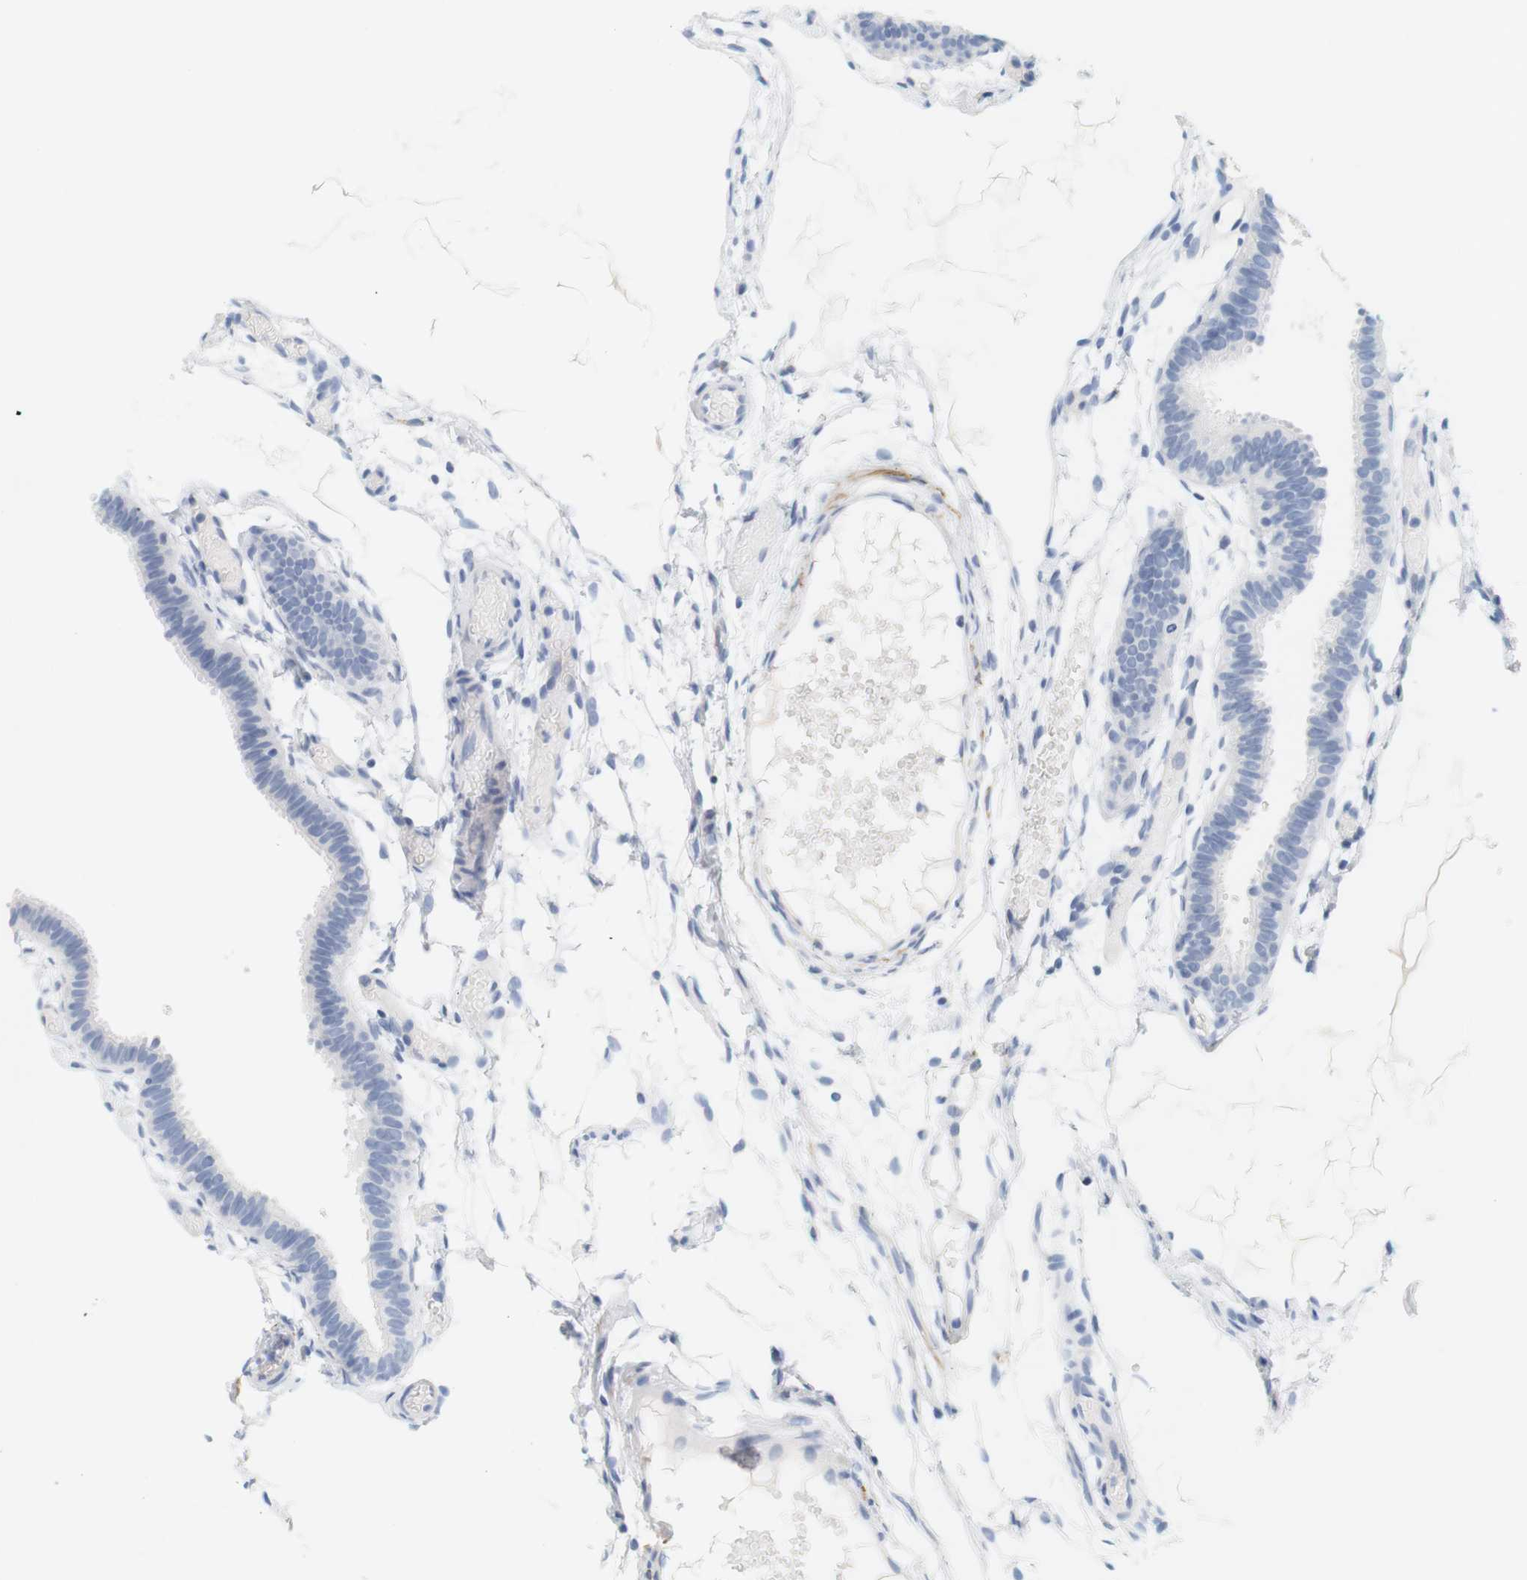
{"staining": {"intensity": "negative", "quantity": "none", "location": "none"}, "tissue": "fallopian tube", "cell_type": "Glandular cells", "image_type": "normal", "snomed": [{"axis": "morphology", "description": "Normal tissue, NOS"}, {"axis": "topography", "description": "Fallopian tube"}], "caption": "IHC micrograph of benign fallopian tube stained for a protein (brown), which reveals no staining in glandular cells.", "gene": "OPRM1", "patient": {"sex": "female", "age": 29}}